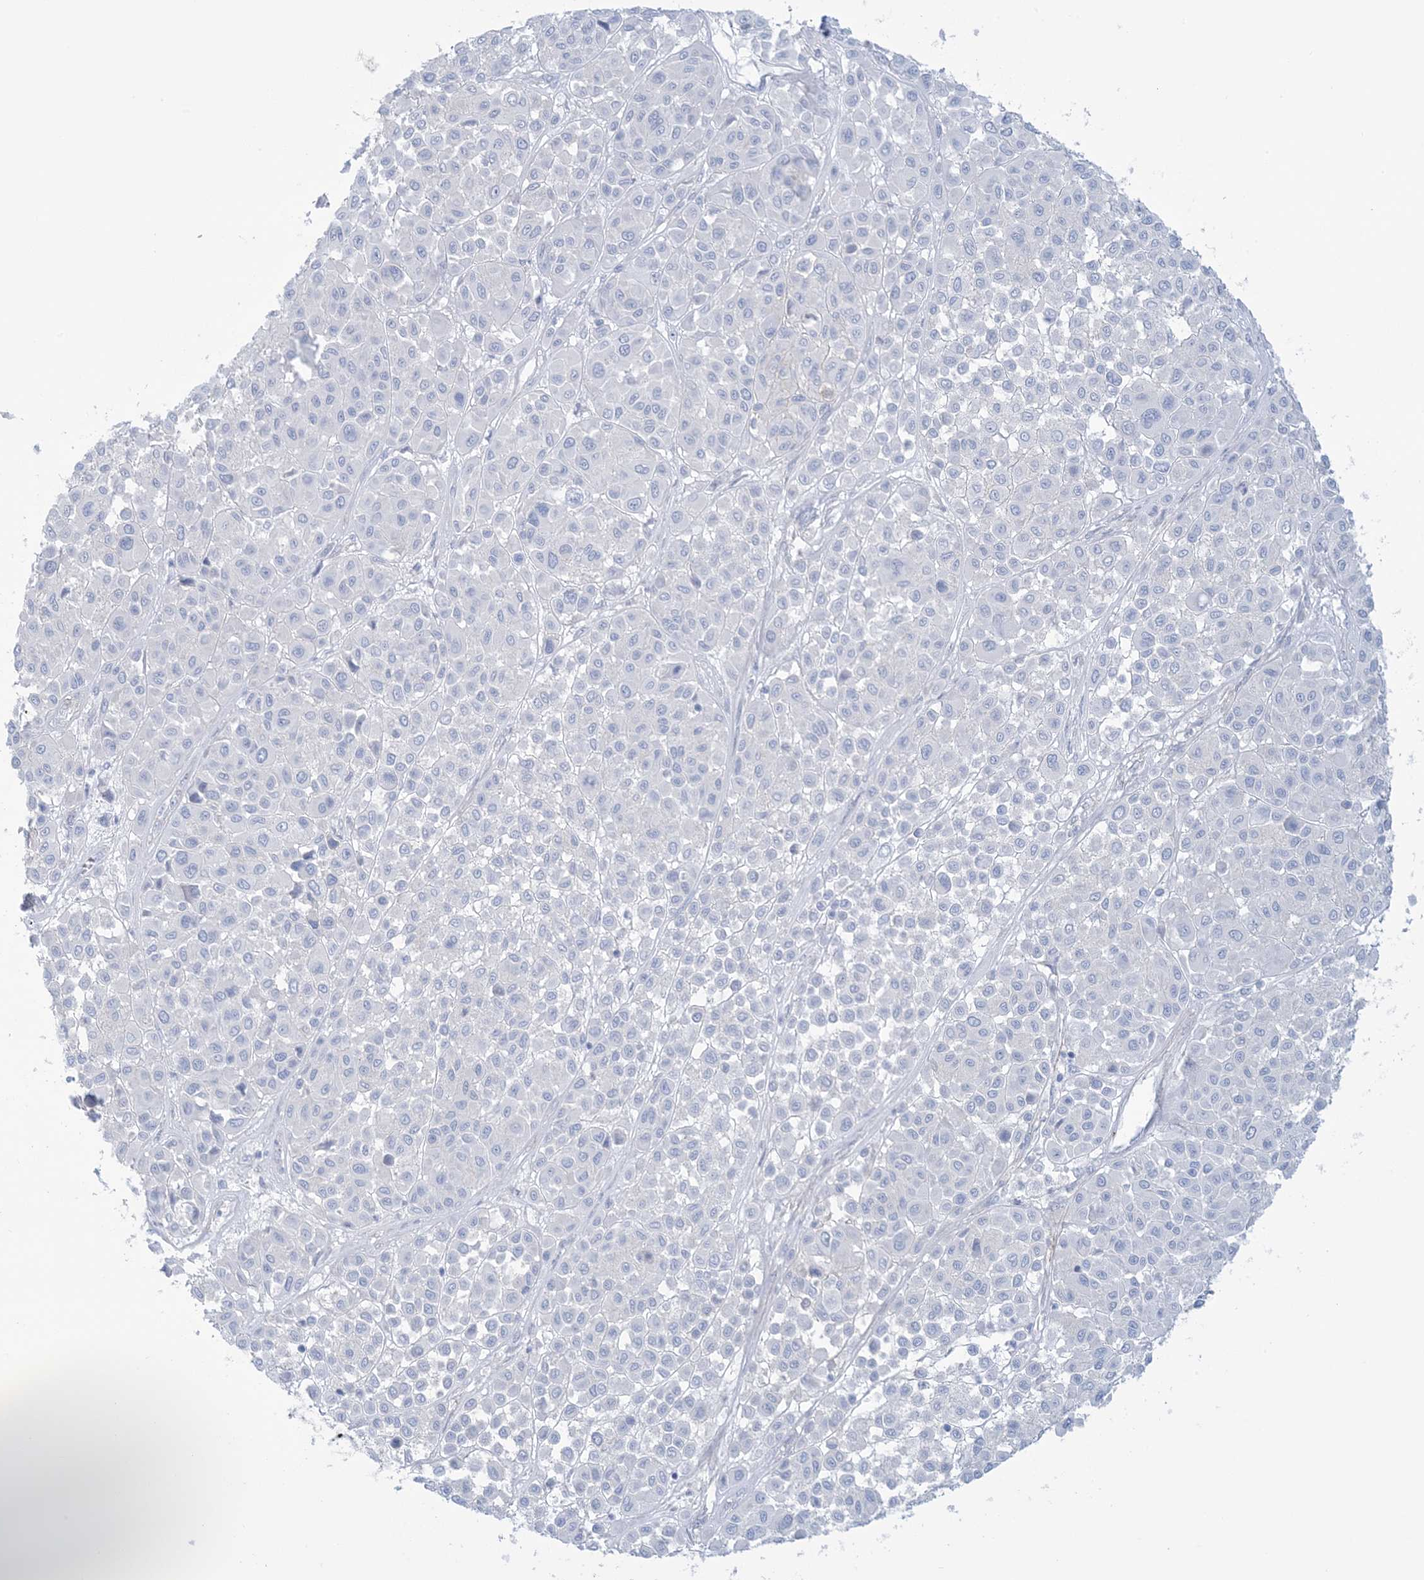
{"staining": {"intensity": "negative", "quantity": "none", "location": "none"}, "tissue": "melanoma", "cell_type": "Tumor cells", "image_type": "cancer", "snomed": [{"axis": "morphology", "description": "Malignant melanoma, Metastatic site"}, {"axis": "topography", "description": "Soft tissue"}], "caption": "Melanoma was stained to show a protein in brown. There is no significant staining in tumor cells.", "gene": "AGXT", "patient": {"sex": "male", "age": 41}}